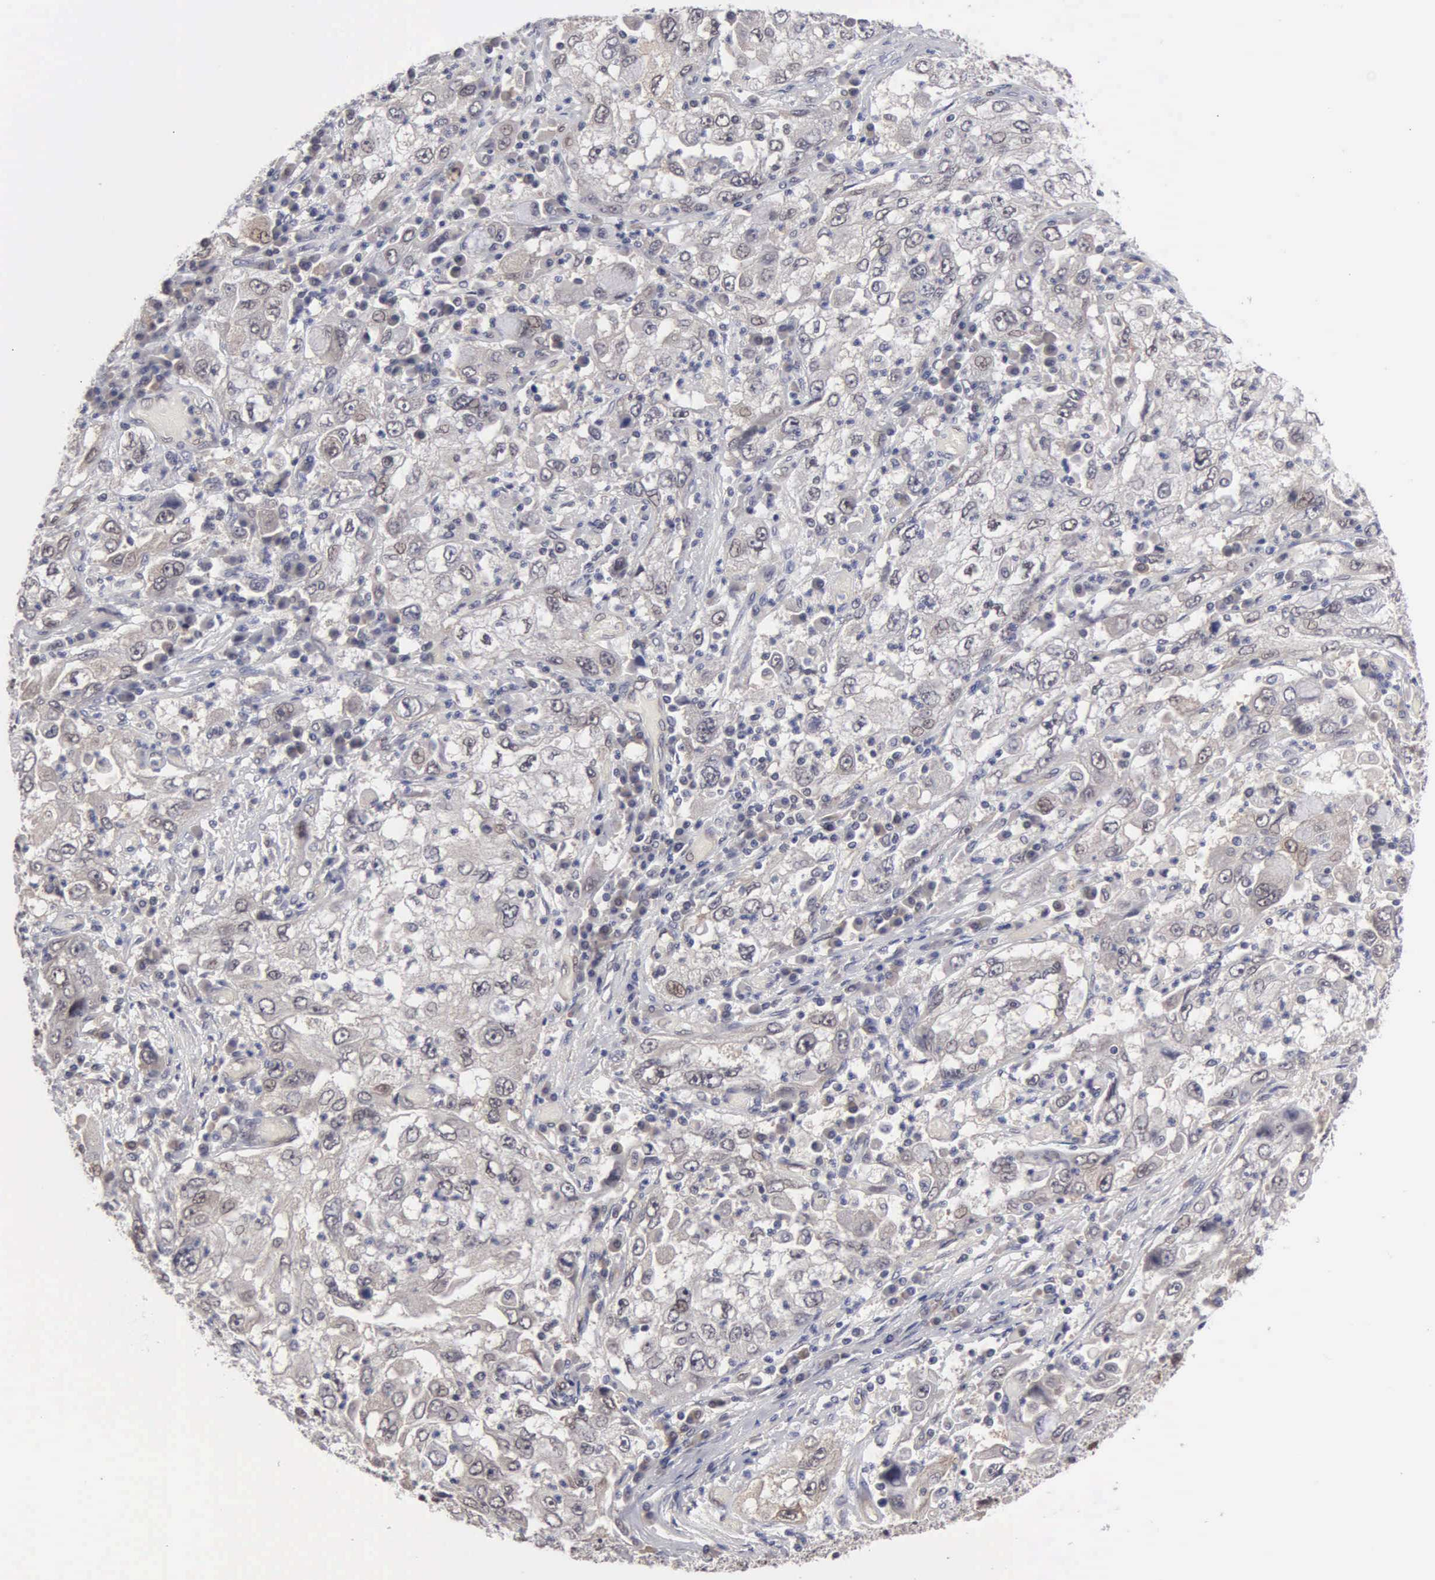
{"staining": {"intensity": "weak", "quantity": "<25%", "location": "nuclear"}, "tissue": "cervical cancer", "cell_type": "Tumor cells", "image_type": "cancer", "snomed": [{"axis": "morphology", "description": "Squamous cell carcinoma, NOS"}, {"axis": "topography", "description": "Cervix"}], "caption": "Tumor cells are negative for brown protein staining in cervical cancer.", "gene": "ZBTB33", "patient": {"sex": "female", "age": 36}}